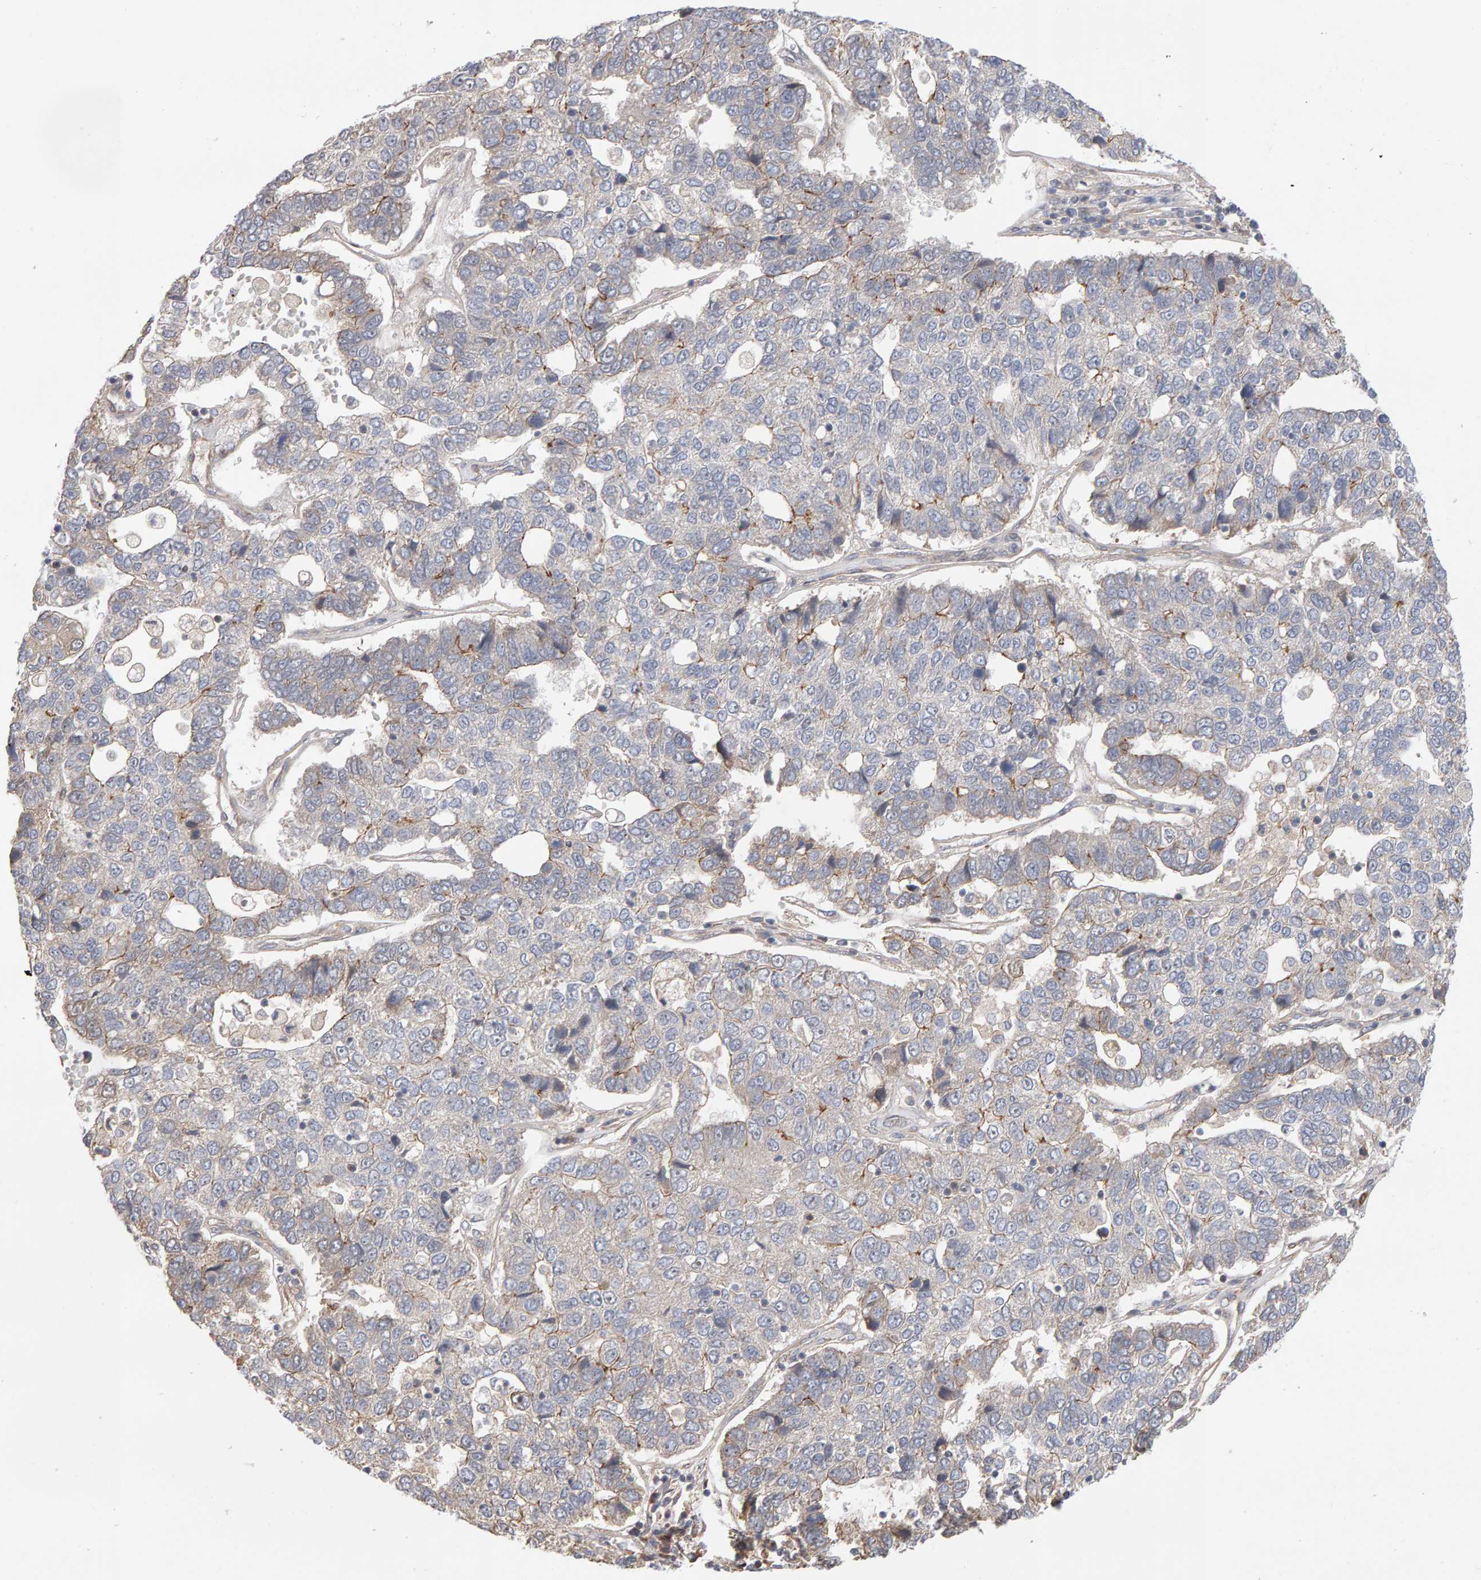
{"staining": {"intensity": "moderate", "quantity": "<25%", "location": "cytoplasmic/membranous"}, "tissue": "pancreatic cancer", "cell_type": "Tumor cells", "image_type": "cancer", "snomed": [{"axis": "morphology", "description": "Adenocarcinoma, NOS"}, {"axis": "topography", "description": "Pancreas"}], "caption": "Pancreatic cancer (adenocarcinoma) tissue reveals moderate cytoplasmic/membranous staining in about <25% of tumor cells", "gene": "LZTS1", "patient": {"sex": "female", "age": 61}}